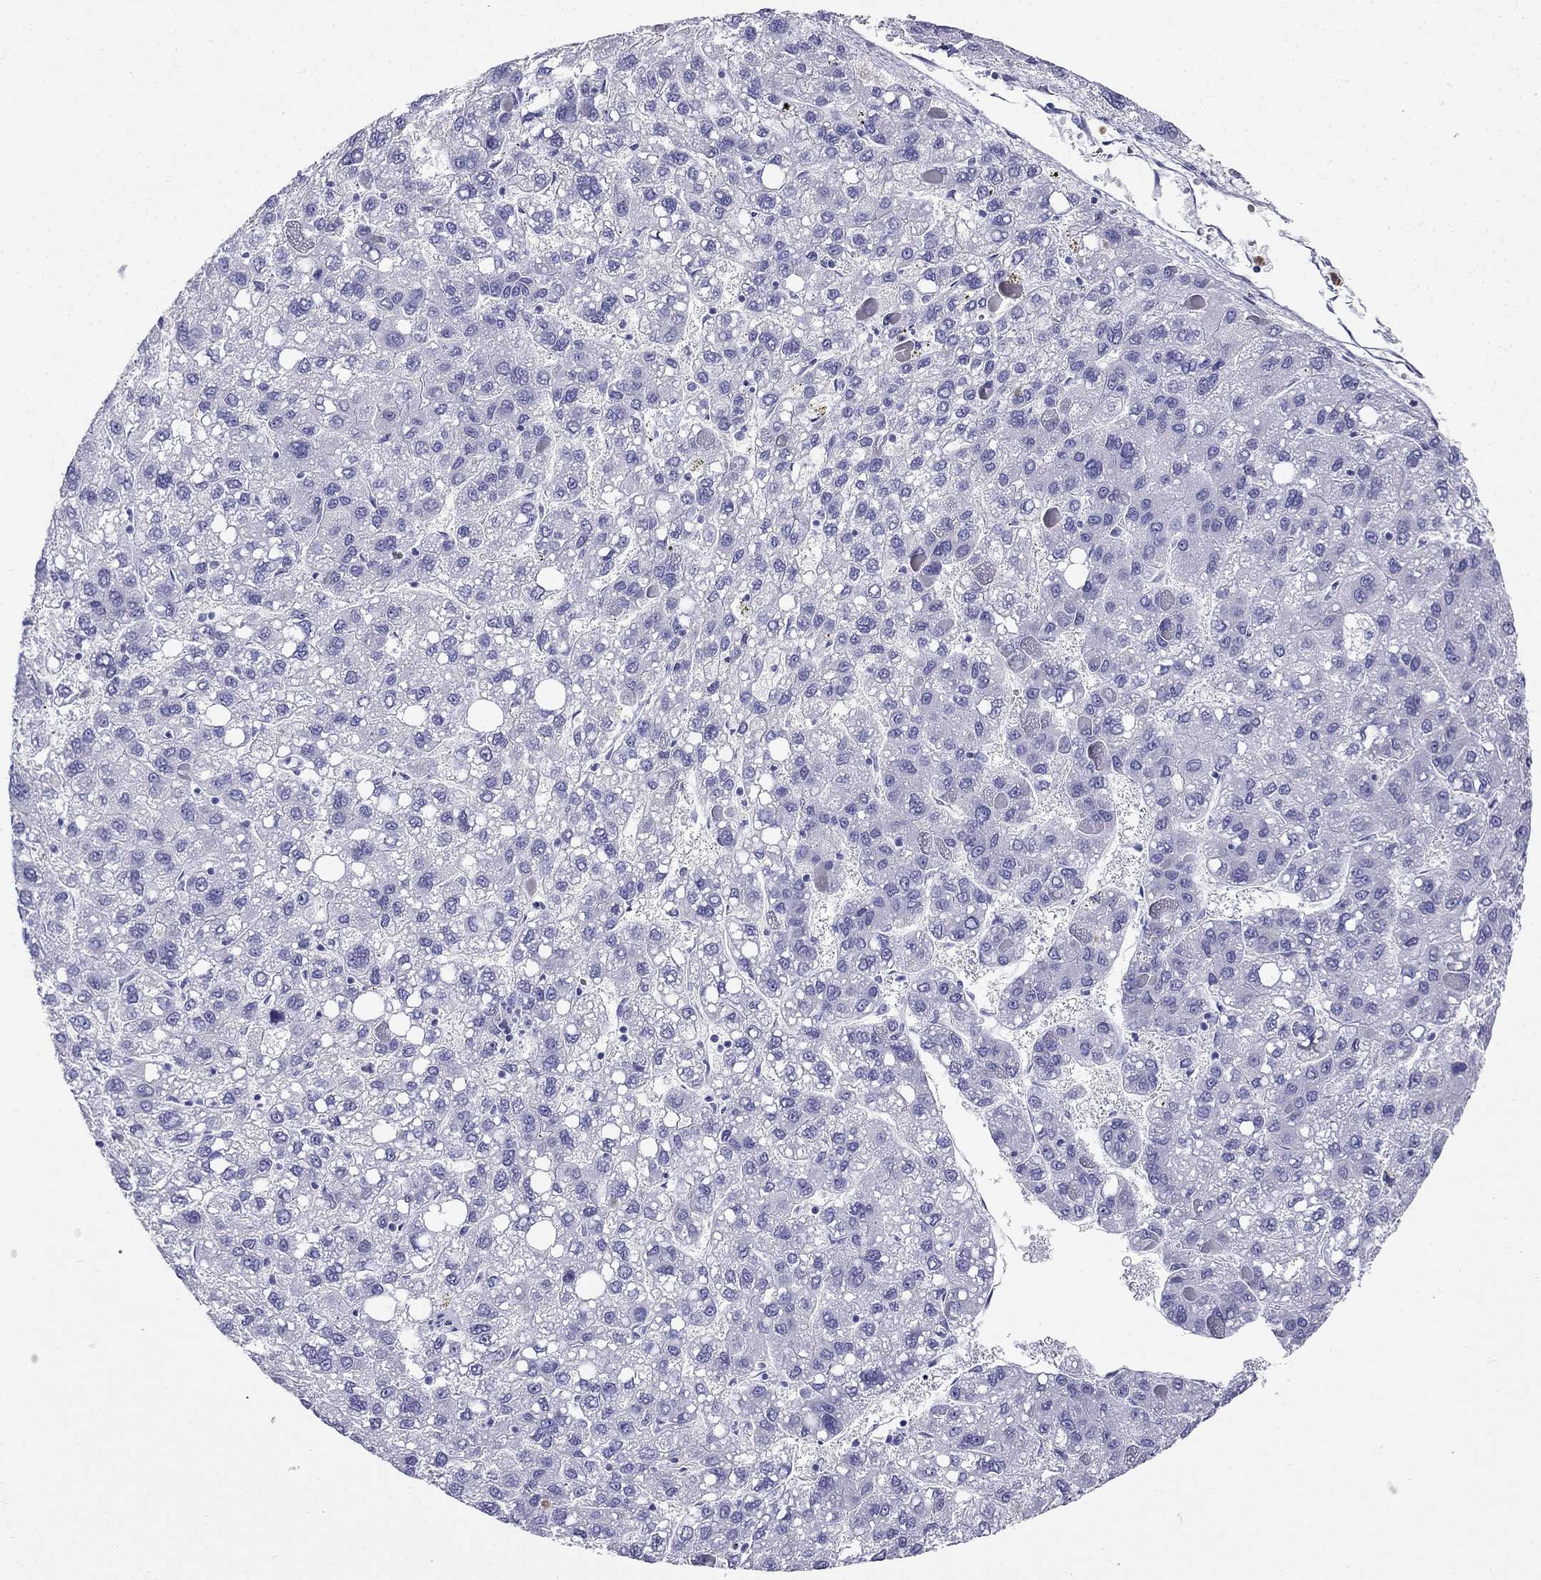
{"staining": {"intensity": "negative", "quantity": "none", "location": "none"}, "tissue": "liver cancer", "cell_type": "Tumor cells", "image_type": "cancer", "snomed": [{"axis": "morphology", "description": "Carcinoma, Hepatocellular, NOS"}, {"axis": "topography", "description": "Liver"}], "caption": "The image exhibits no significant expression in tumor cells of hepatocellular carcinoma (liver). The staining was performed using DAB (3,3'-diaminobenzidine) to visualize the protein expression in brown, while the nuclei were stained in blue with hematoxylin (Magnification: 20x).", "gene": "PPP1R36", "patient": {"sex": "female", "age": 82}}